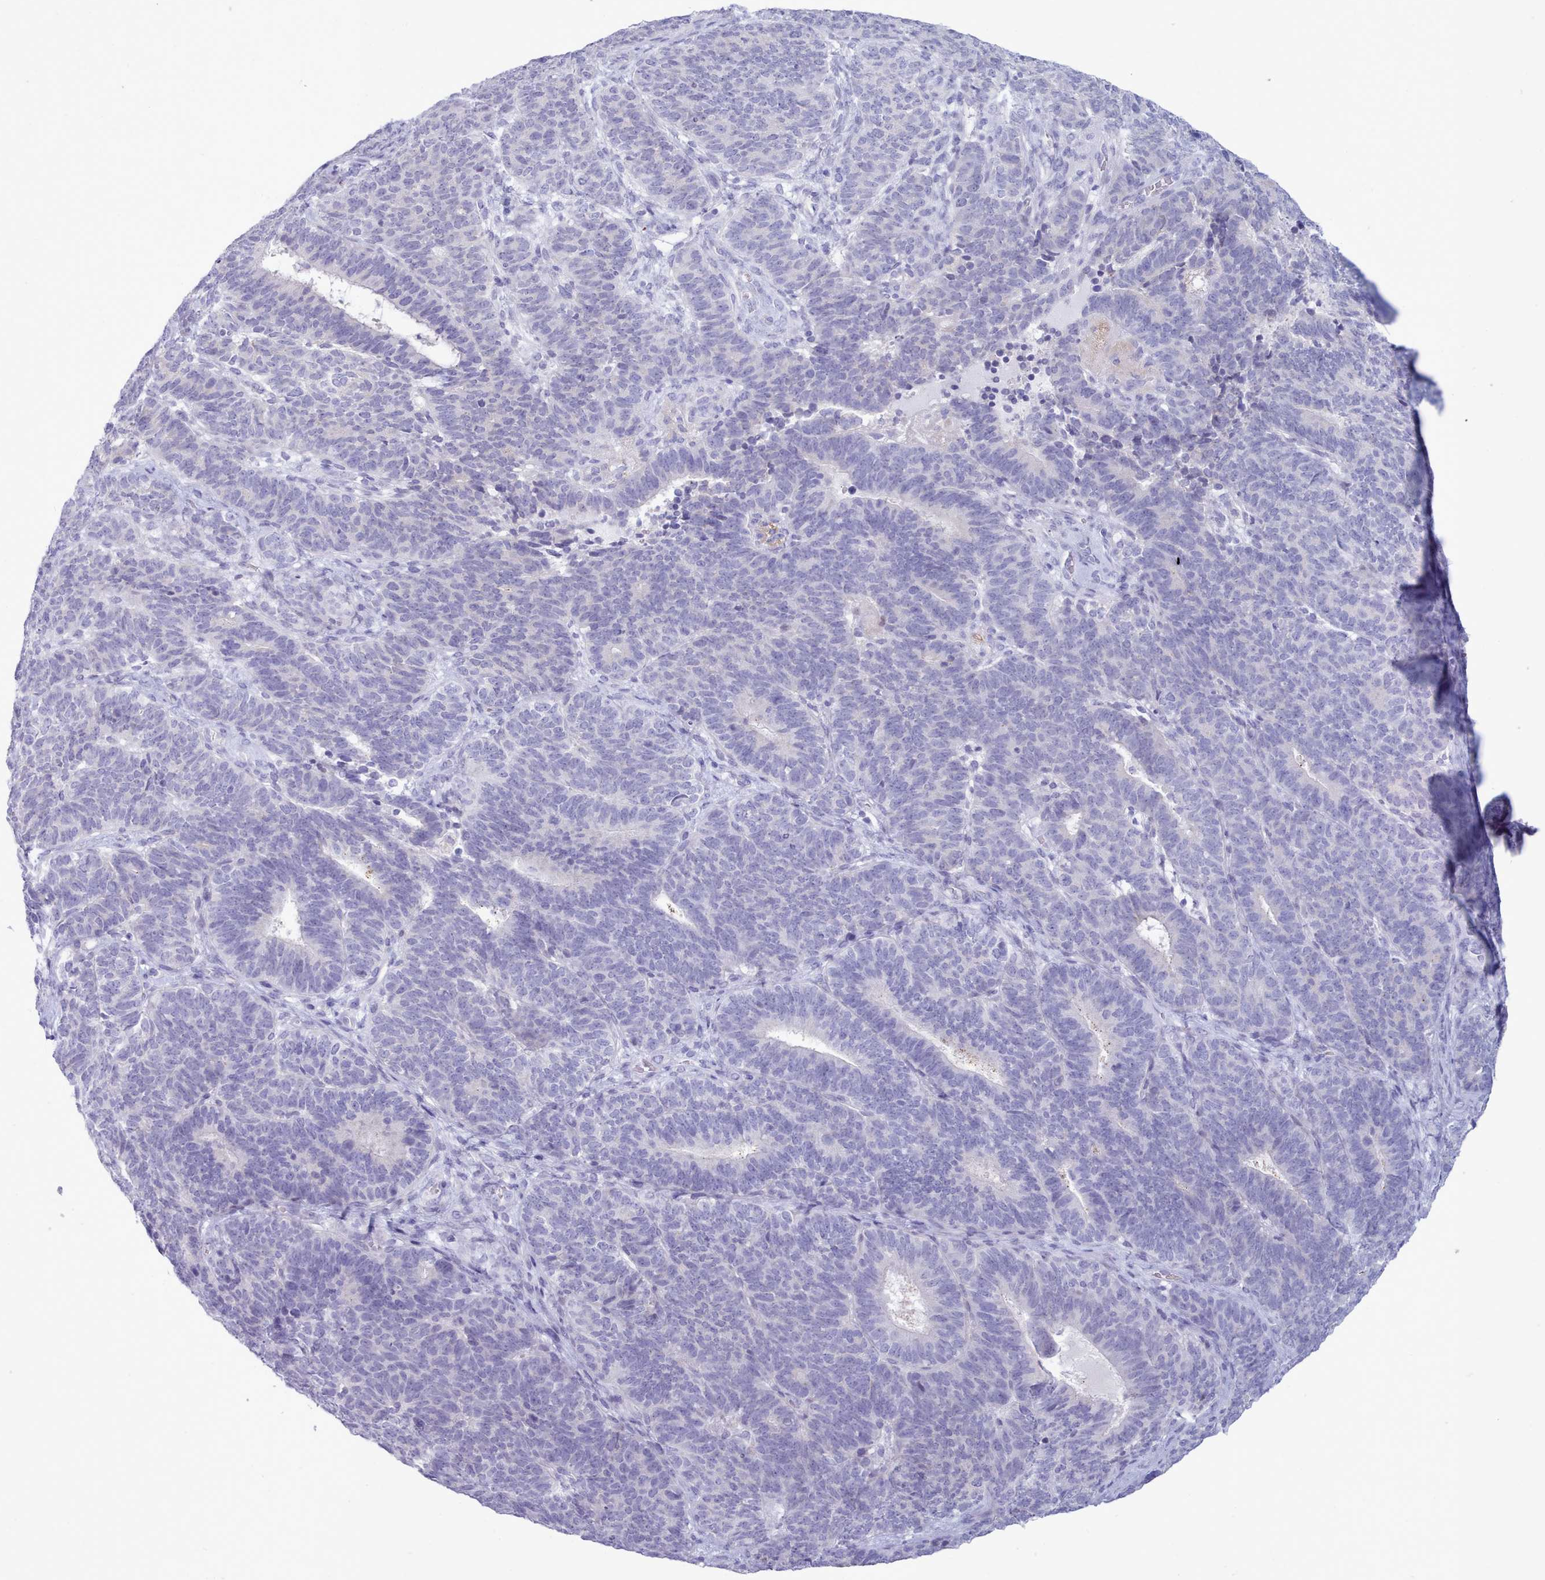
{"staining": {"intensity": "negative", "quantity": "none", "location": "none"}, "tissue": "endometrial cancer", "cell_type": "Tumor cells", "image_type": "cancer", "snomed": [{"axis": "morphology", "description": "Adenocarcinoma, NOS"}, {"axis": "topography", "description": "Endometrium"}], "caption": "Tumor cells show no significant protein staining in endometrial adenocarcinoma.", "gene": "TMEM253", "patient": {"sex": "female", "age": 70}}